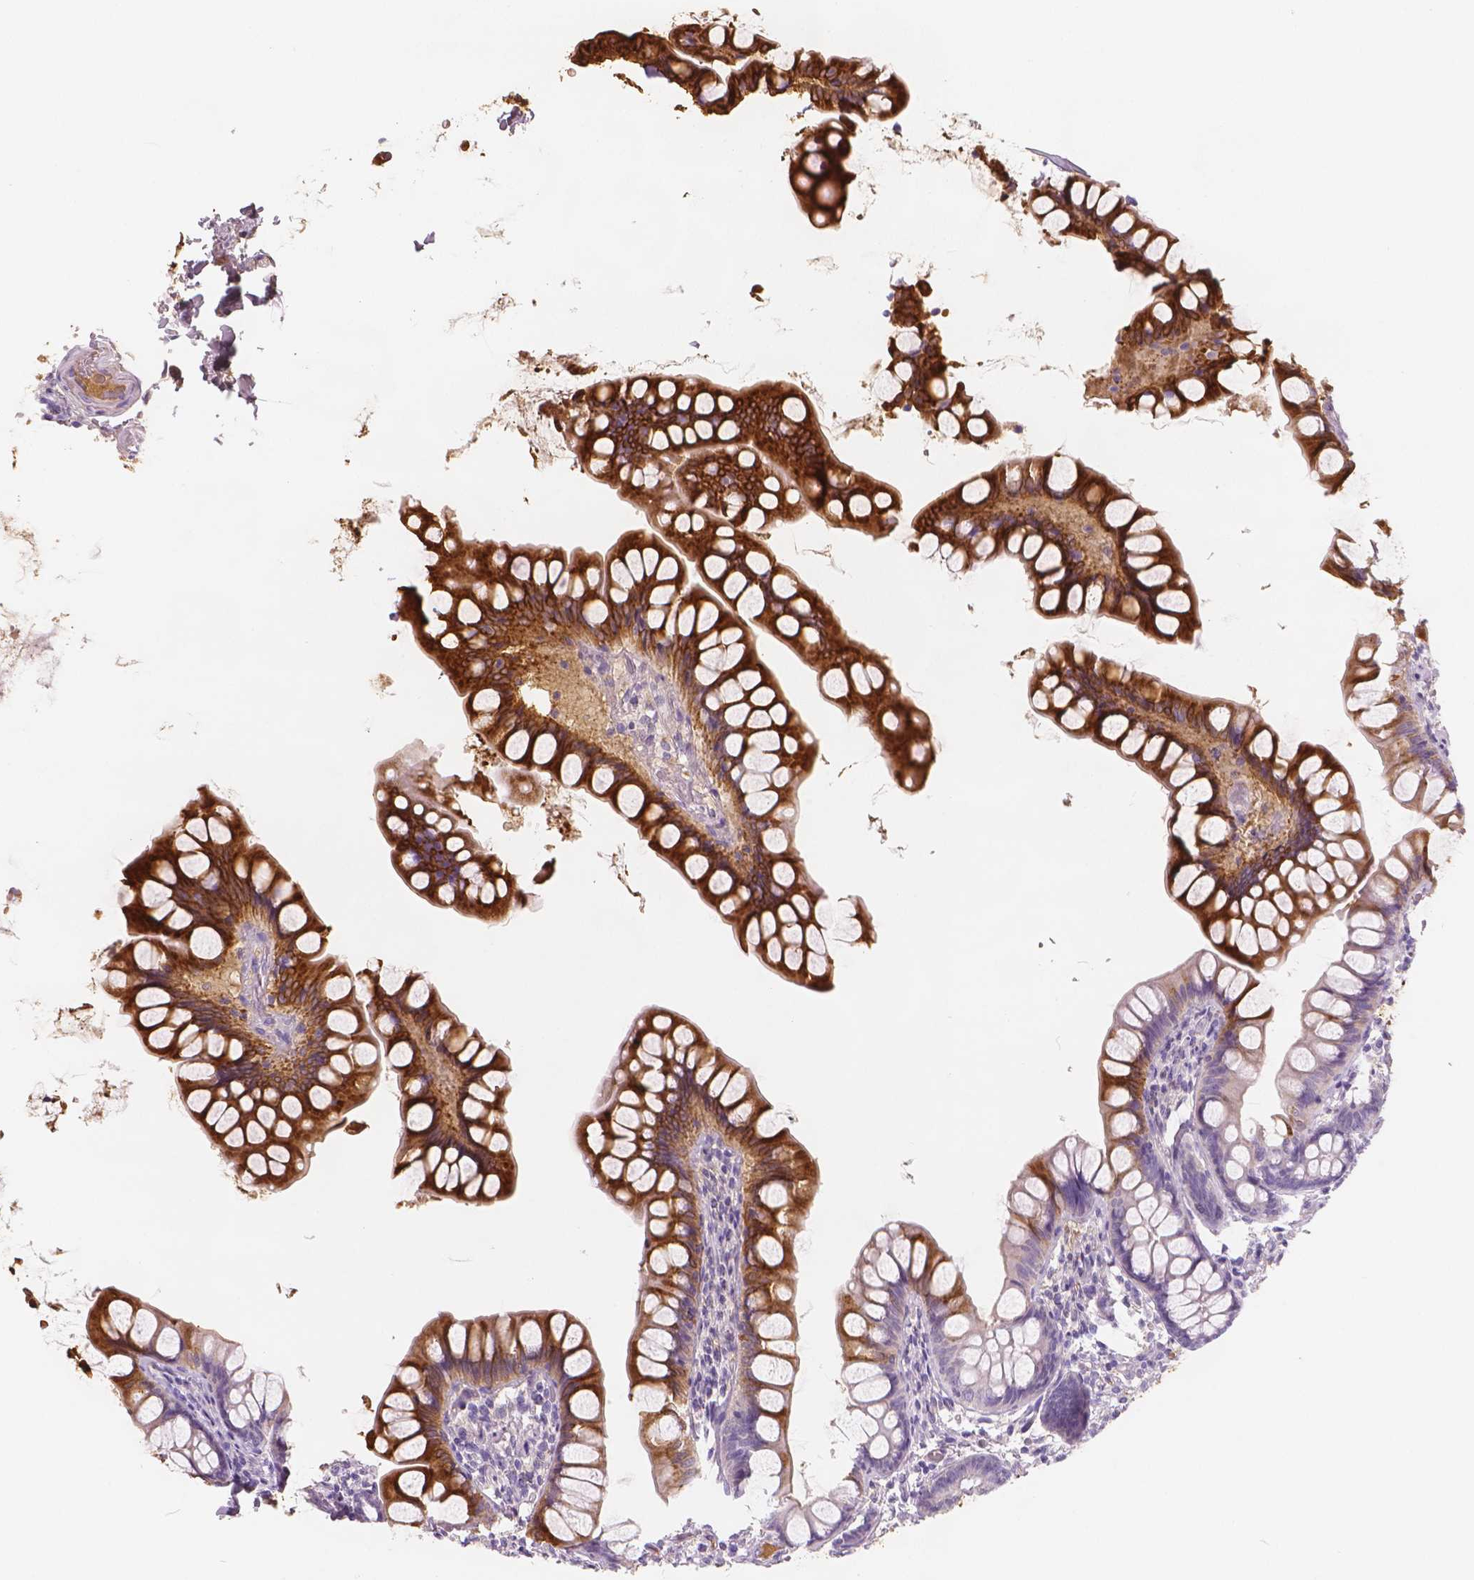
{"staining": {"intensity": "strong", "quantity": "25%-75%", "location": "cytoplasmic/membranous"}, "tissue": "small intestine", "cell_type": "Glandular cells", "image_type": "normal", "snomed": [{"axis": "morphology", "description": "Normal tissue, NOS"}, {"axis": "topography", "description": "Small intestine"}], "caption": "Protein staining exhibits strong cytoplasmic/membranous positivity in approximately 25%-75% of glandular cells in unremarkable small intestine.", "gene": "APOA4", "patient": {"sex": "male", "age": 70}}